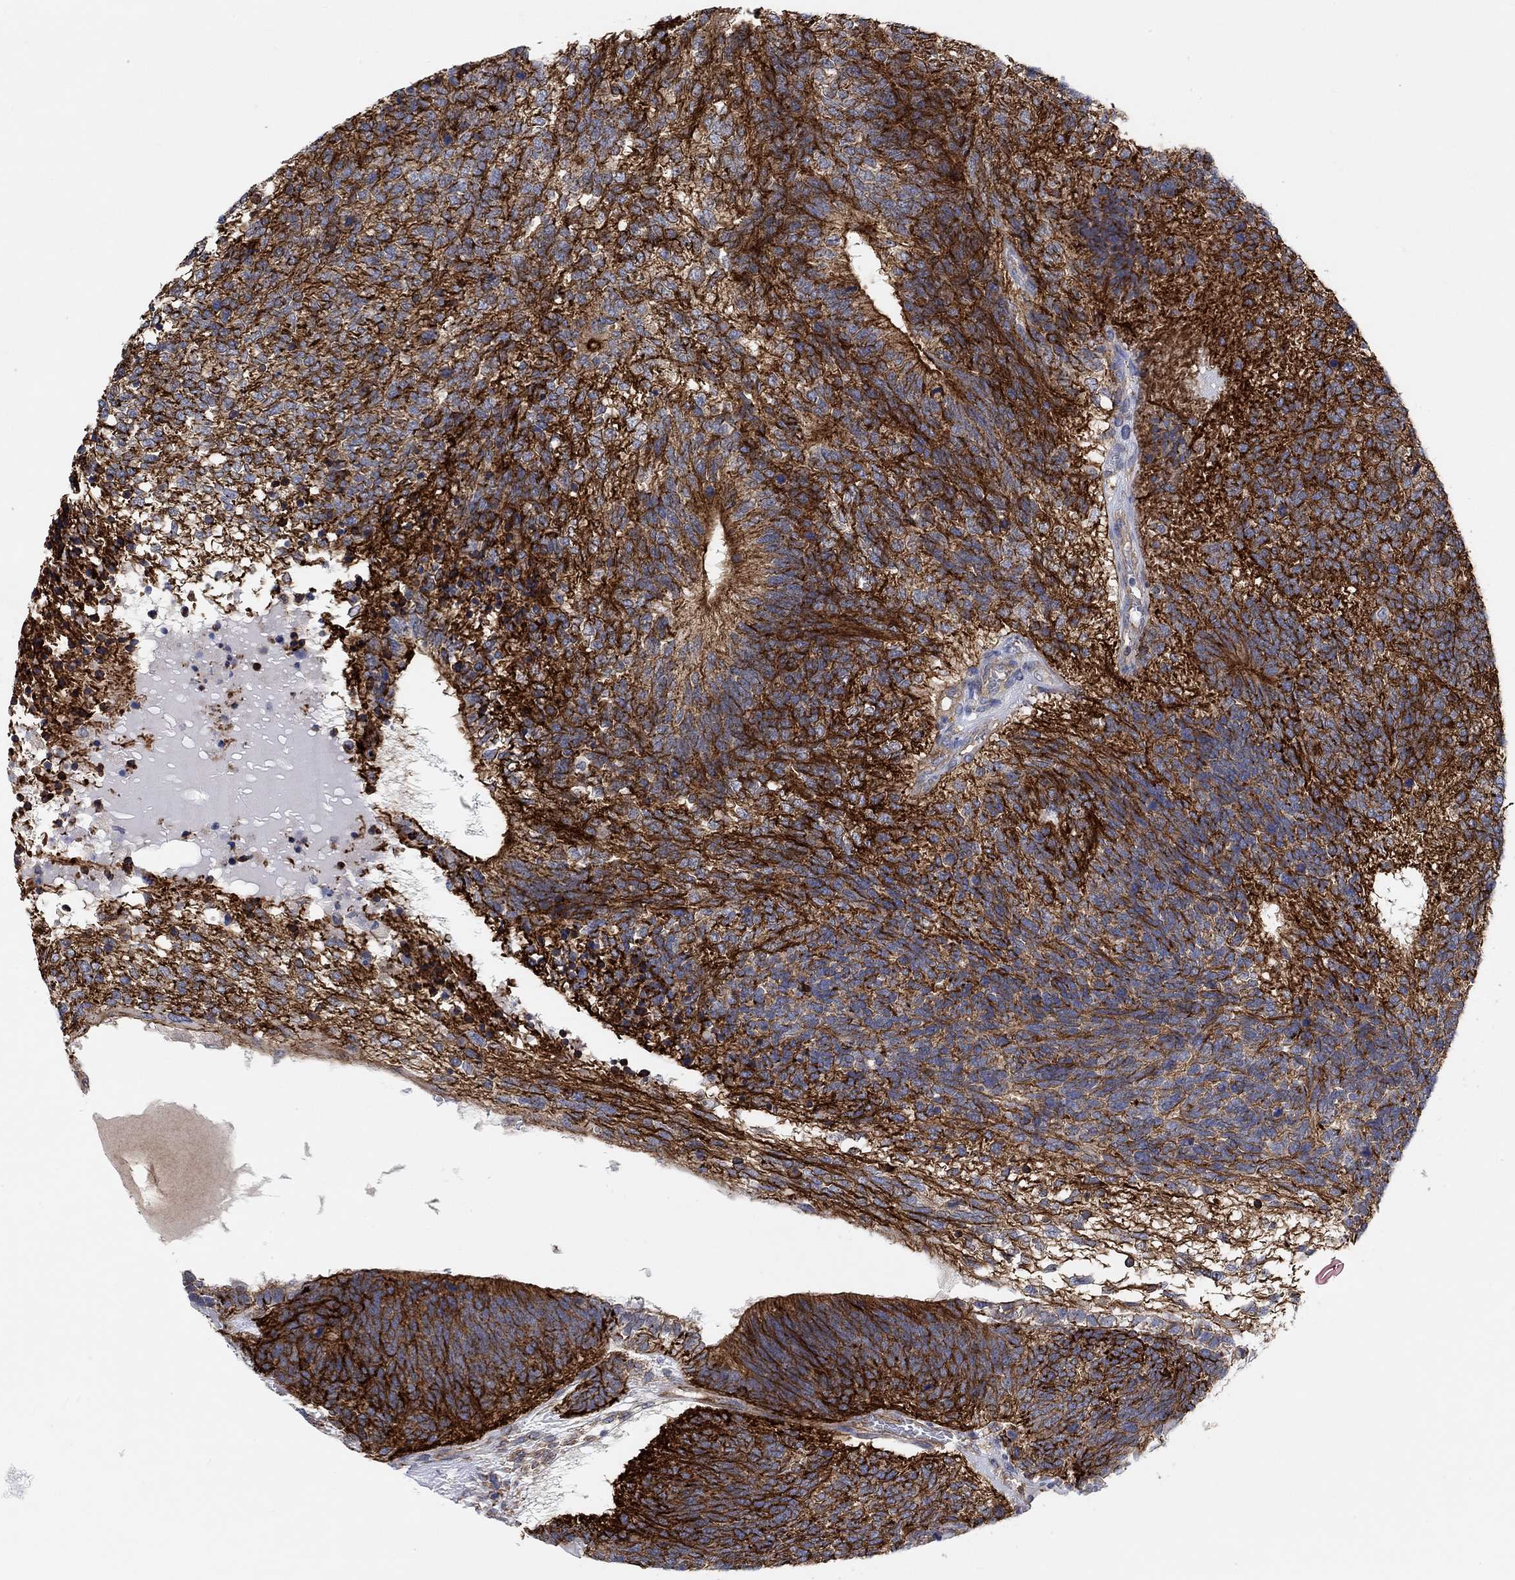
{"staining": {"intensity": "strong", "quantity": ">75%", "location": "cytoplasmic/membranous"}, "tissue": "testis cancer", "cell_type": "Tumor cells", "image_type": "cancer", "snomed": [{"axis": "morphology", "description": "Seminoma, NOS"}, {"axis": "morphology", "description": "Carcinoma, Embryonal, NOS"}, {"axis": "topography", "description": "Testis"}], "caption": "DAB (3,3'-diaminobenzidine) immunohistochemical staining of human testis cancer (seminoma) reveals strong cytoplasmic/membranous protein positivity in approximately >75% of tumor cells.", "gene": "SYT16", "patient": {"sex": "male", "age": 41}}